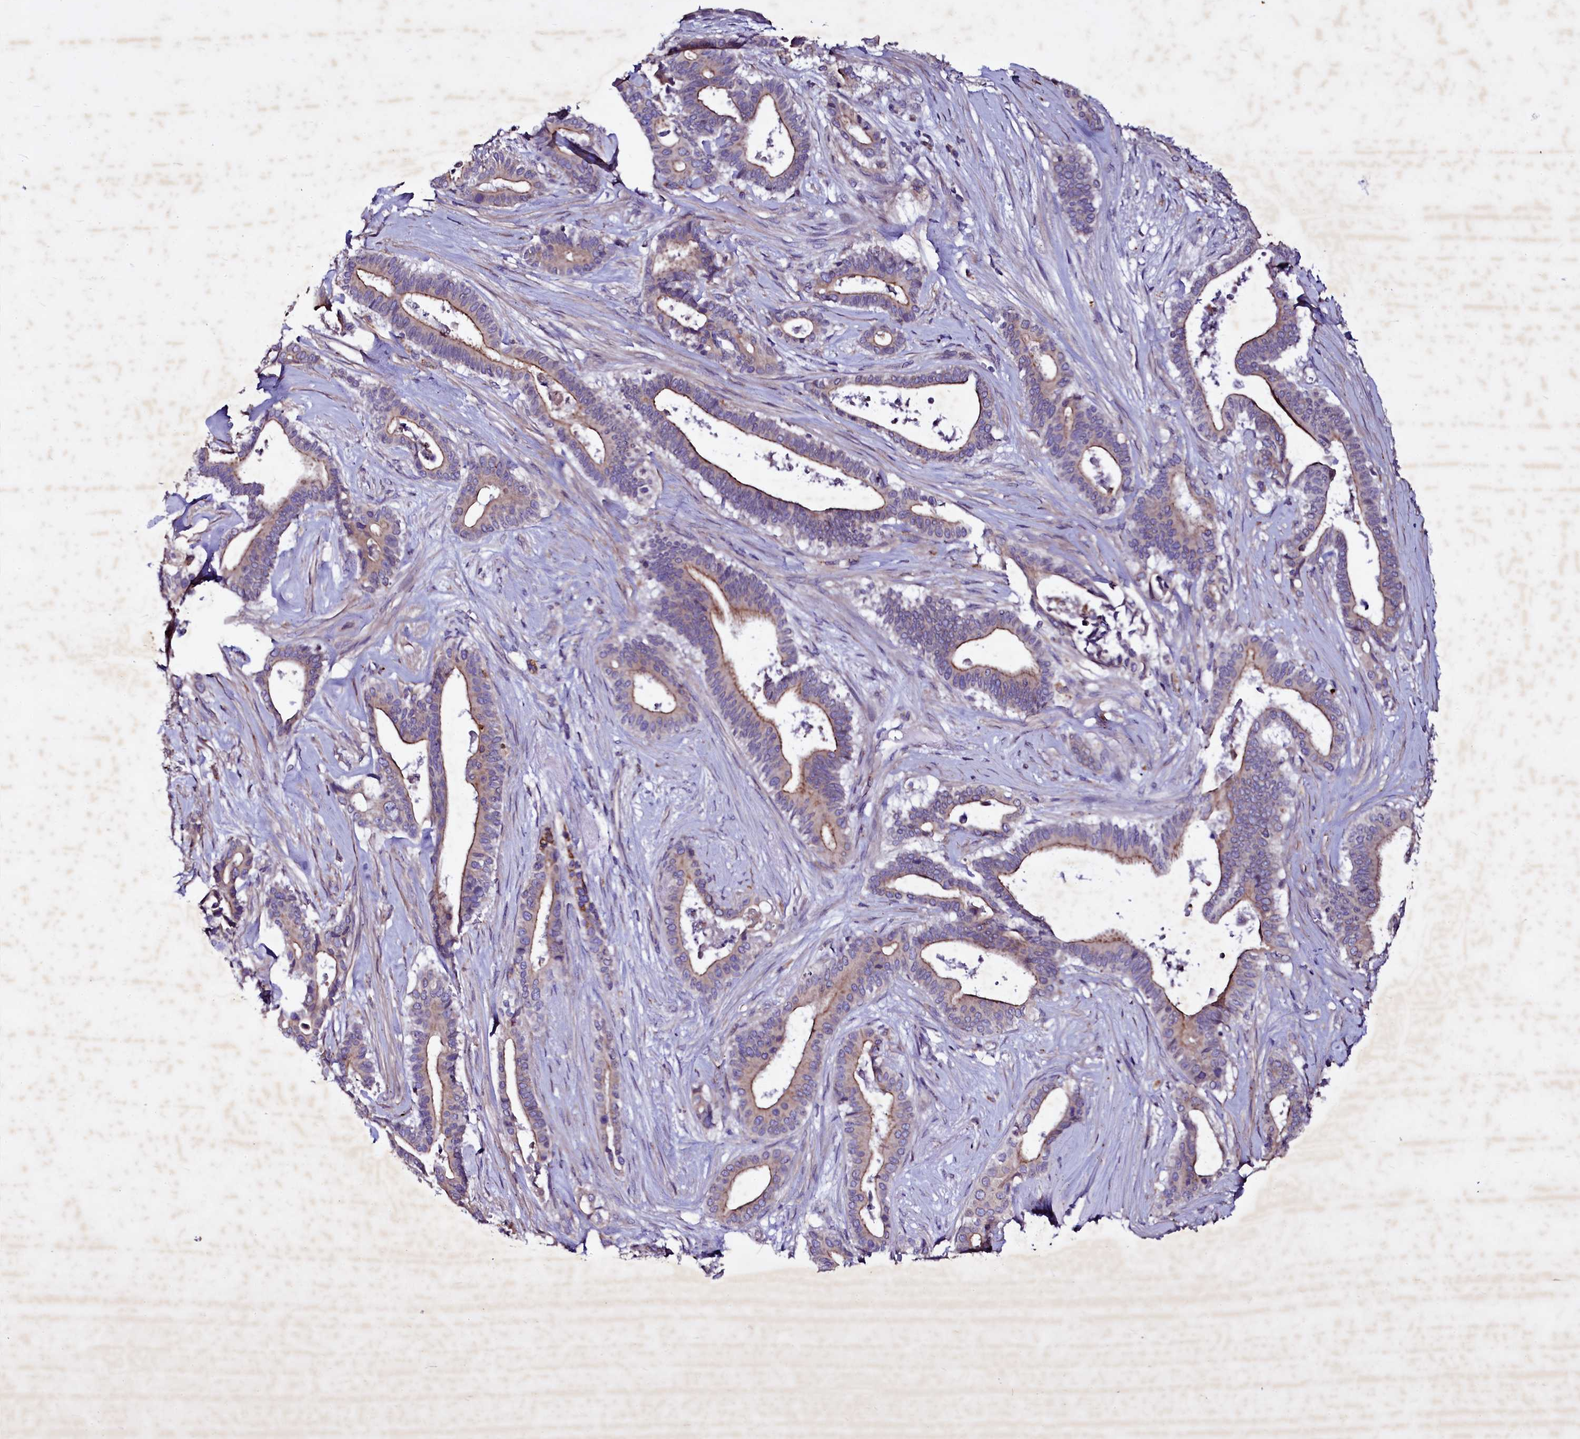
{"staining": {"intensity": "moderate", "quantity": "<25%", "location": "cytoplasmic/membranous"}, "tissue": "pancreatic cancer", "cell_type": "Tumor cells", "image_type": "cancer", "snomed": [{"axis": "morphology", "description": "Adenocarcinoma, NOS"}, {"axis": "topography", "description": "Pancreas"}], "caption": "This photomicrograph exhibits pancreatic cancer (adenocarcinoma) stained with IHC to label a protein in brown. The cytoplasmic/membranous of tumor cells show moderate positivity for the protein. Nuclei are counter-stained blue.", "gene": "SELENOT", "patient": {"sex": "female", "age": 77}}